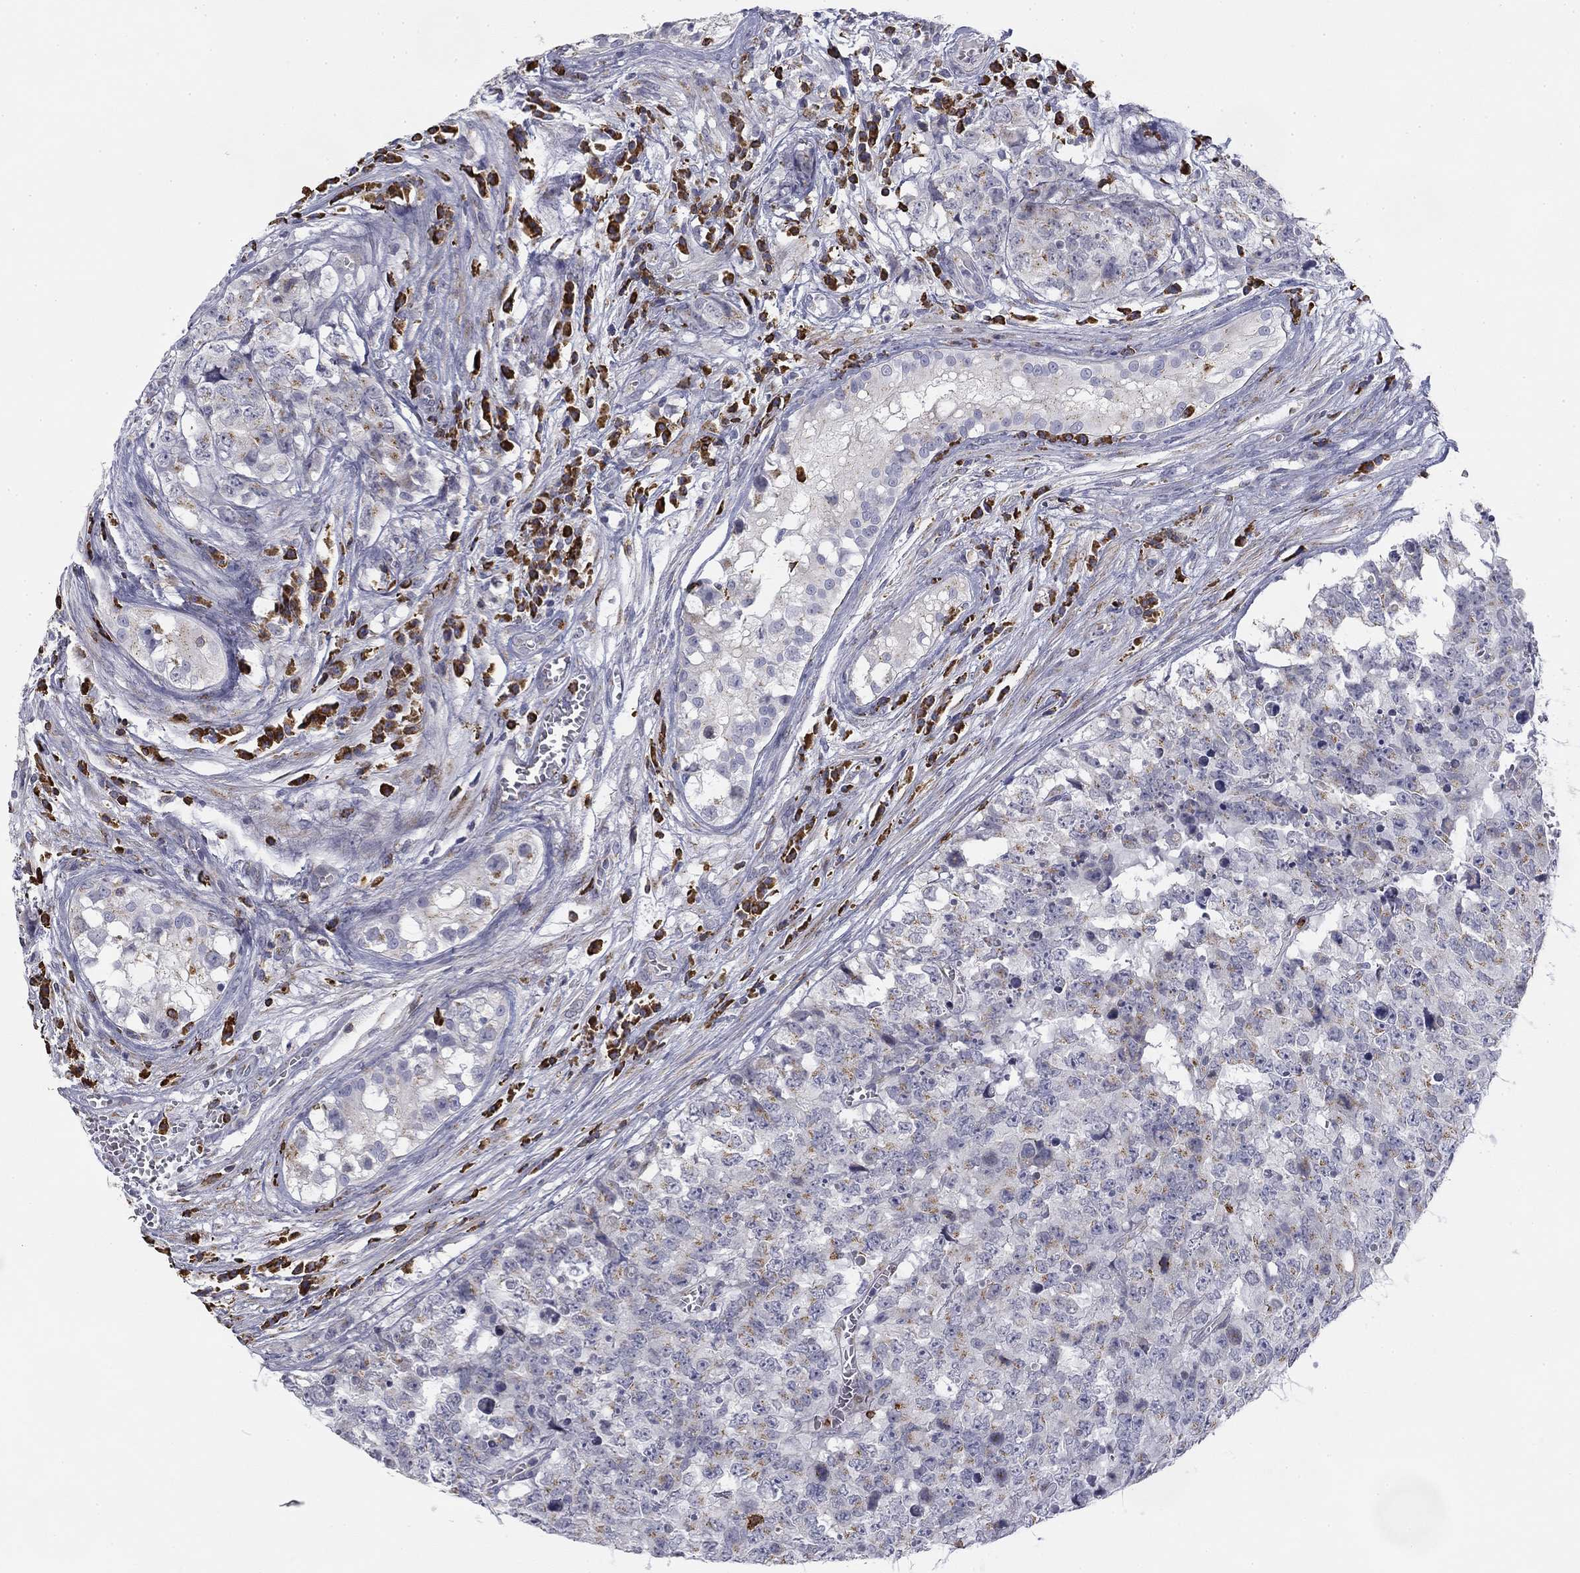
{"staining": {"intensity": "weak", "quantity": "<25%", "location": "cytoplasmic/membranous"}, "tissue": "testis cancer", "cell_type": "Tumor cells", "image_type": "cancer", "snomed": [{"axis": "morphology", "description": "Carcinoma, Embryonal, NOS"}, {"axis": "topography", "description": "Testis"}], "caption": "This is an IHC photomicrograph of human testis embryonal carcinoma. There is no expression in tumor cells.", "gene": "TRAT1", "patient": {"sex": "male", "age": 23}}